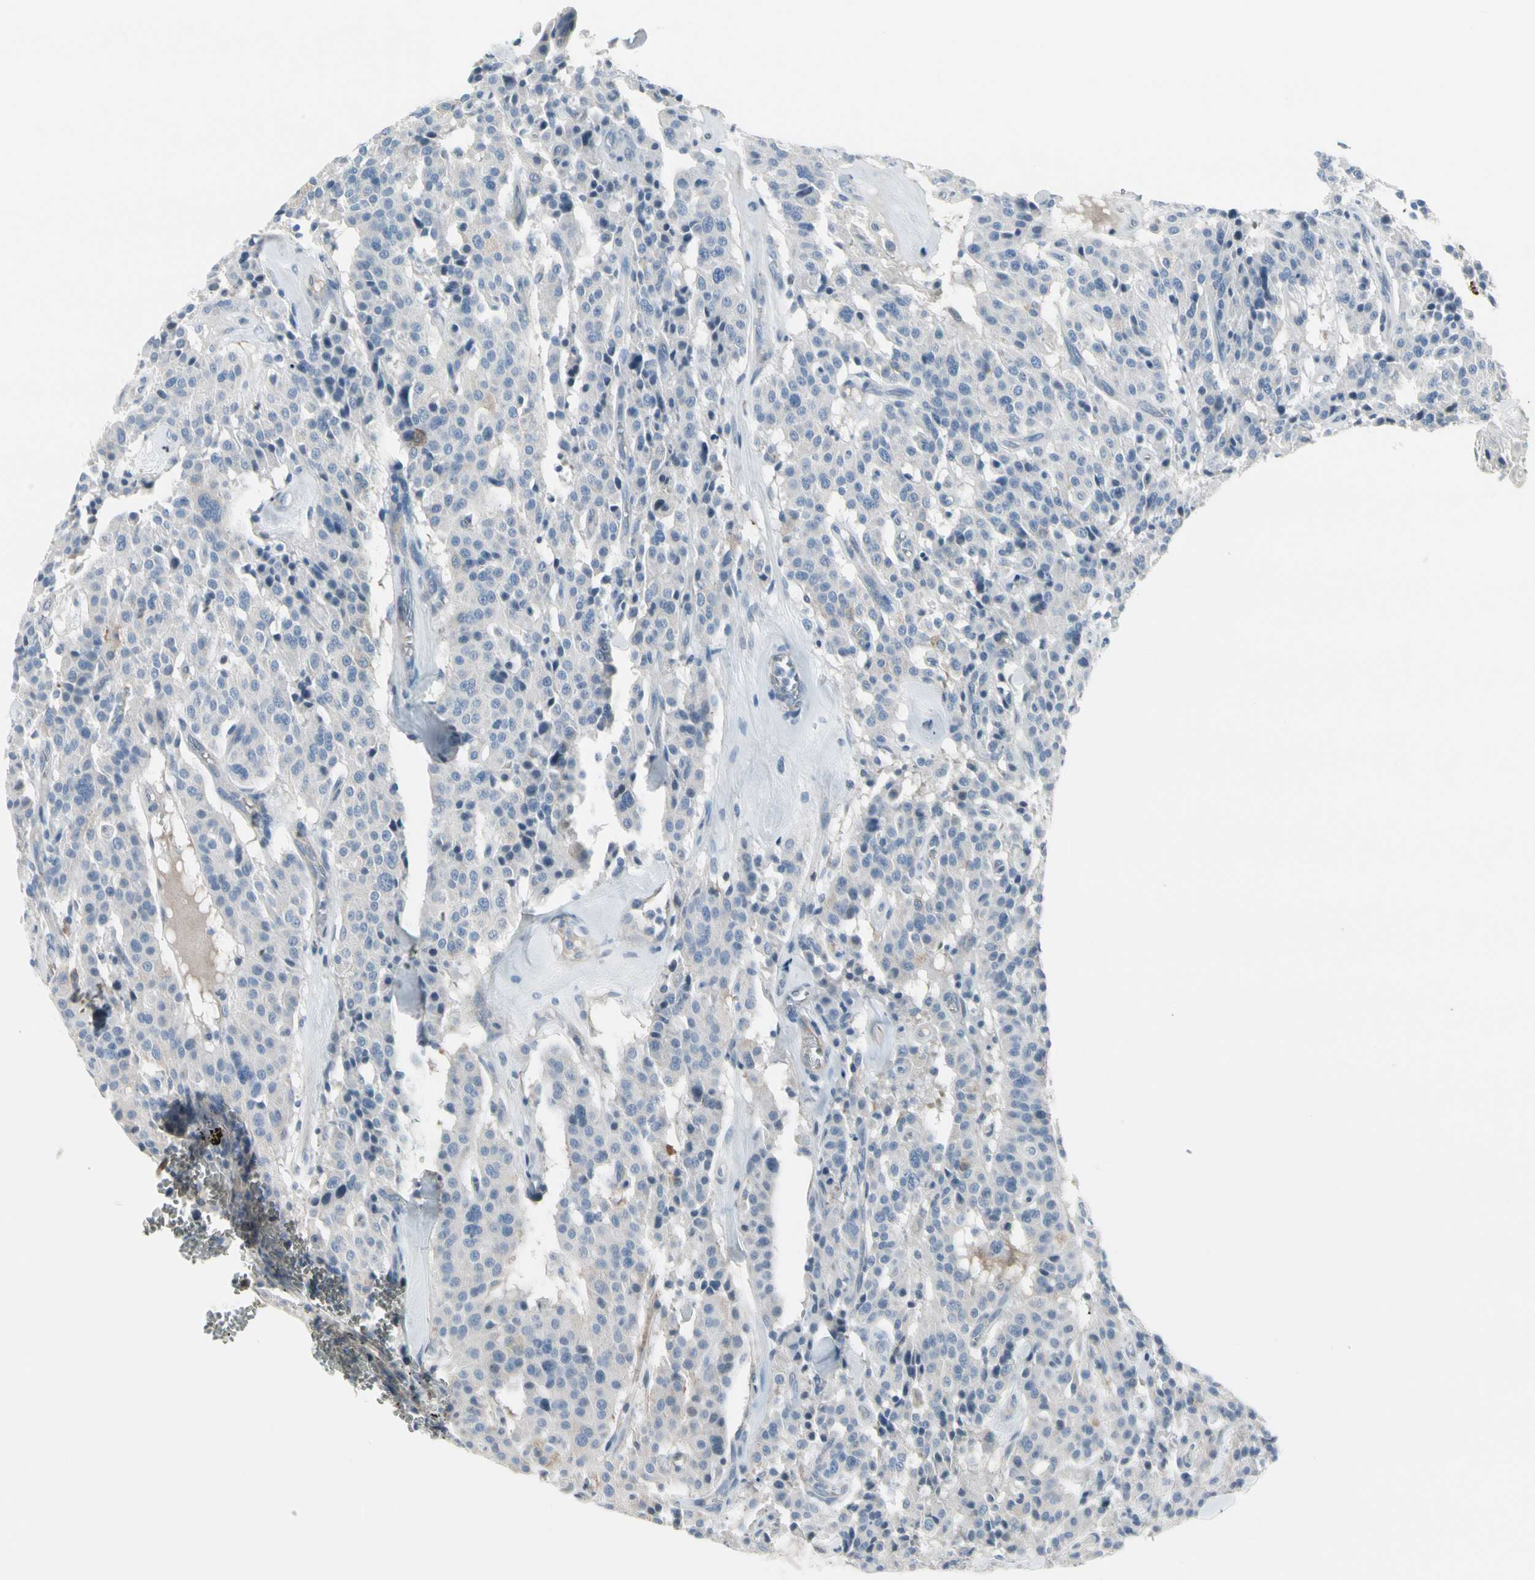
{"staining": {"intensity": "negative", "quantity": "none", "location": "none"}, "tissue": "carcinoid", "cell_type": "Tumor cells", "image_type": "cancer", "snomed": [{"axis": "morphology", "description": "Carcinoid, malignant, NOS"}, {"axis": "topography", "description": "Lung"}], "caption": "The image demonstrates no significant staining in tumor cells of carcinoid (malignant).", "gene": "PIGR", "patient": {"sex": "male", "age": 30}}